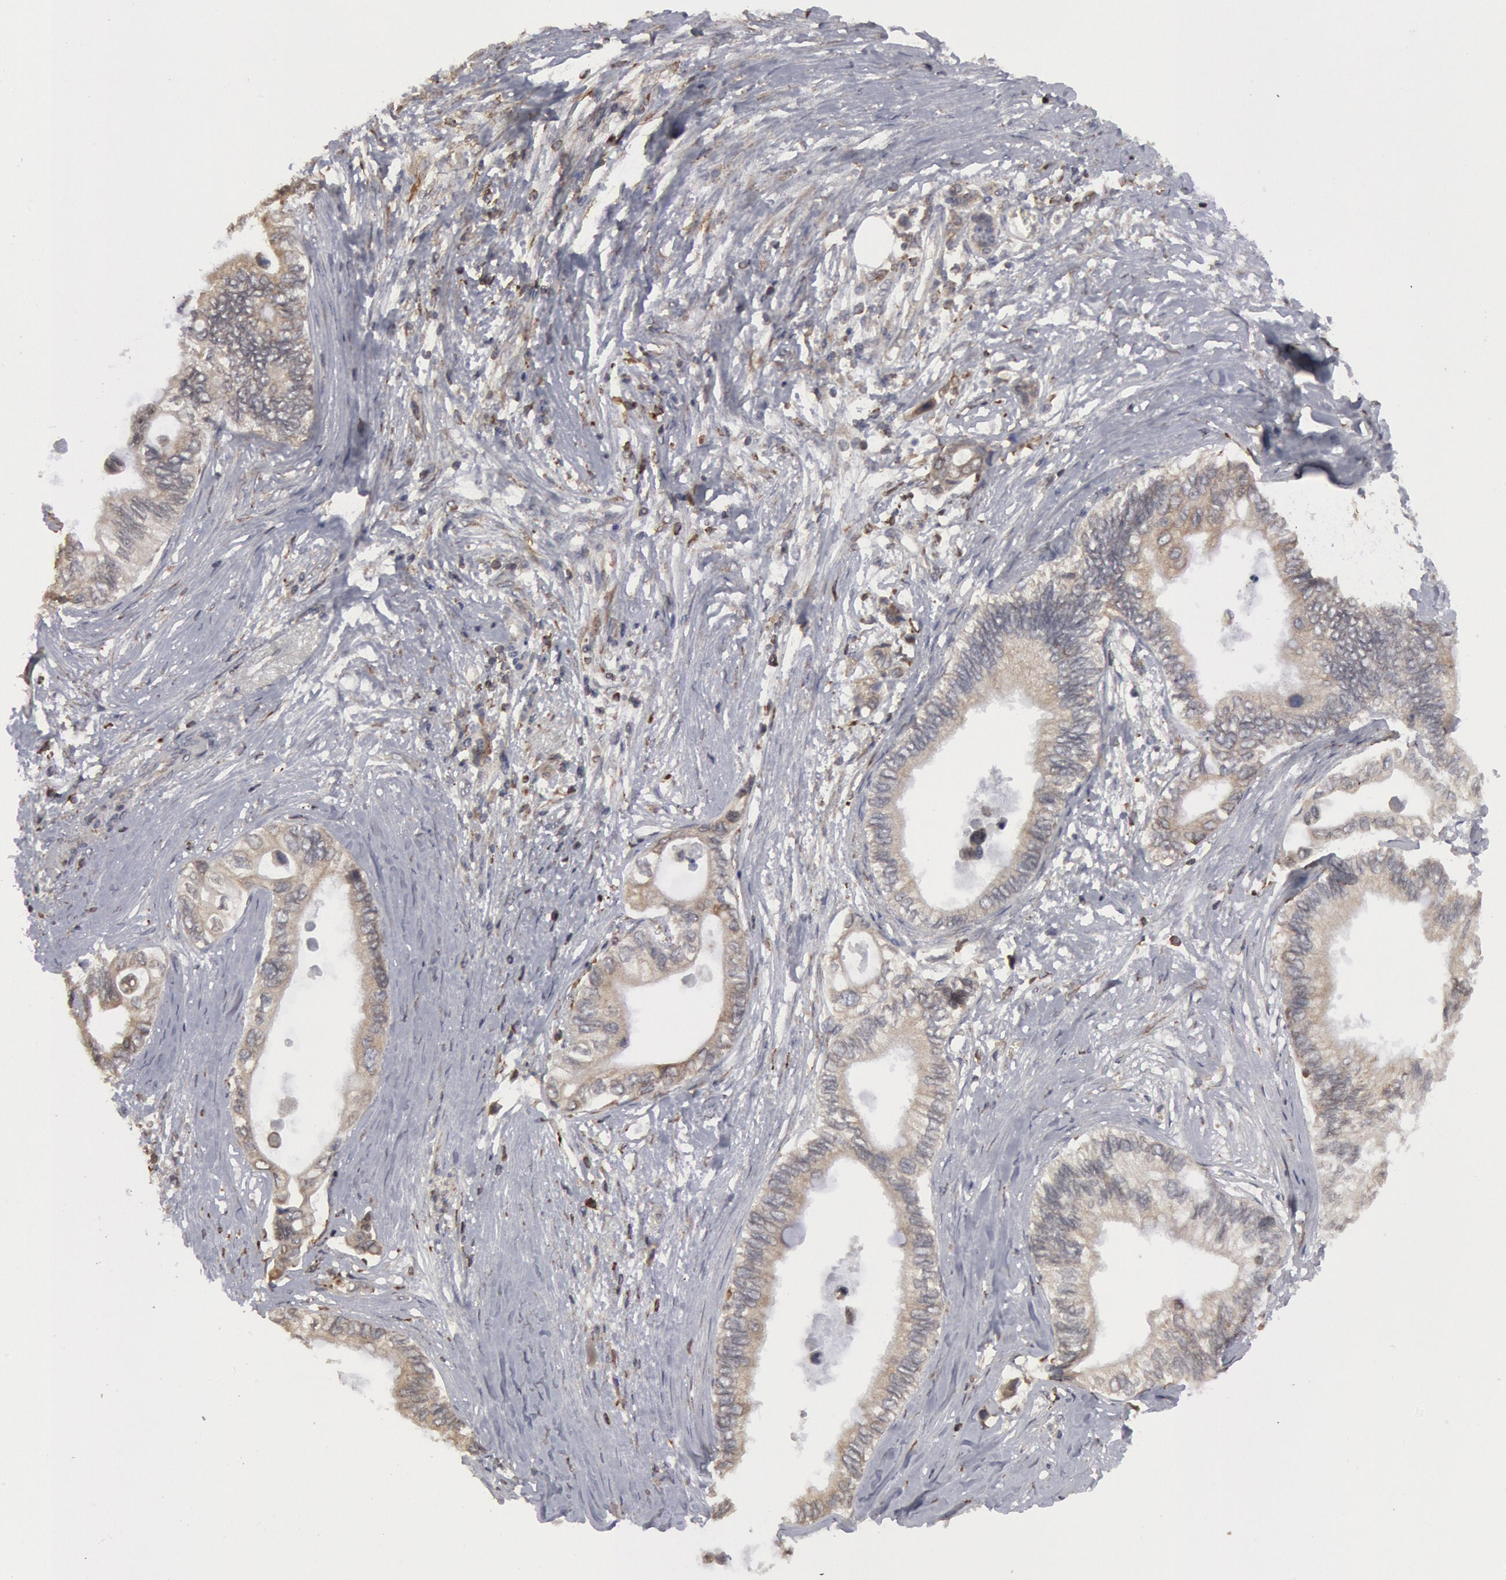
{"staining": {"intensity": "negative", "quantity": "none", "location": "none"}, "tissue": "pancreatic cancer", "cell_type": "Tumor cells", "image_type": "cancer", "snomed": [{"axis": "morphology", "description": "Adenocarcinoma, NOS"}, {"axis": "topography", "description": "Pancreas"}], "caption": "Human pancreatic adenocarcinoma stained for a protein using immunohistochemistry displays no expression in tumor cells.", "gene": "OSBPL8", "patient": {"sex": "female", "age": 66}}